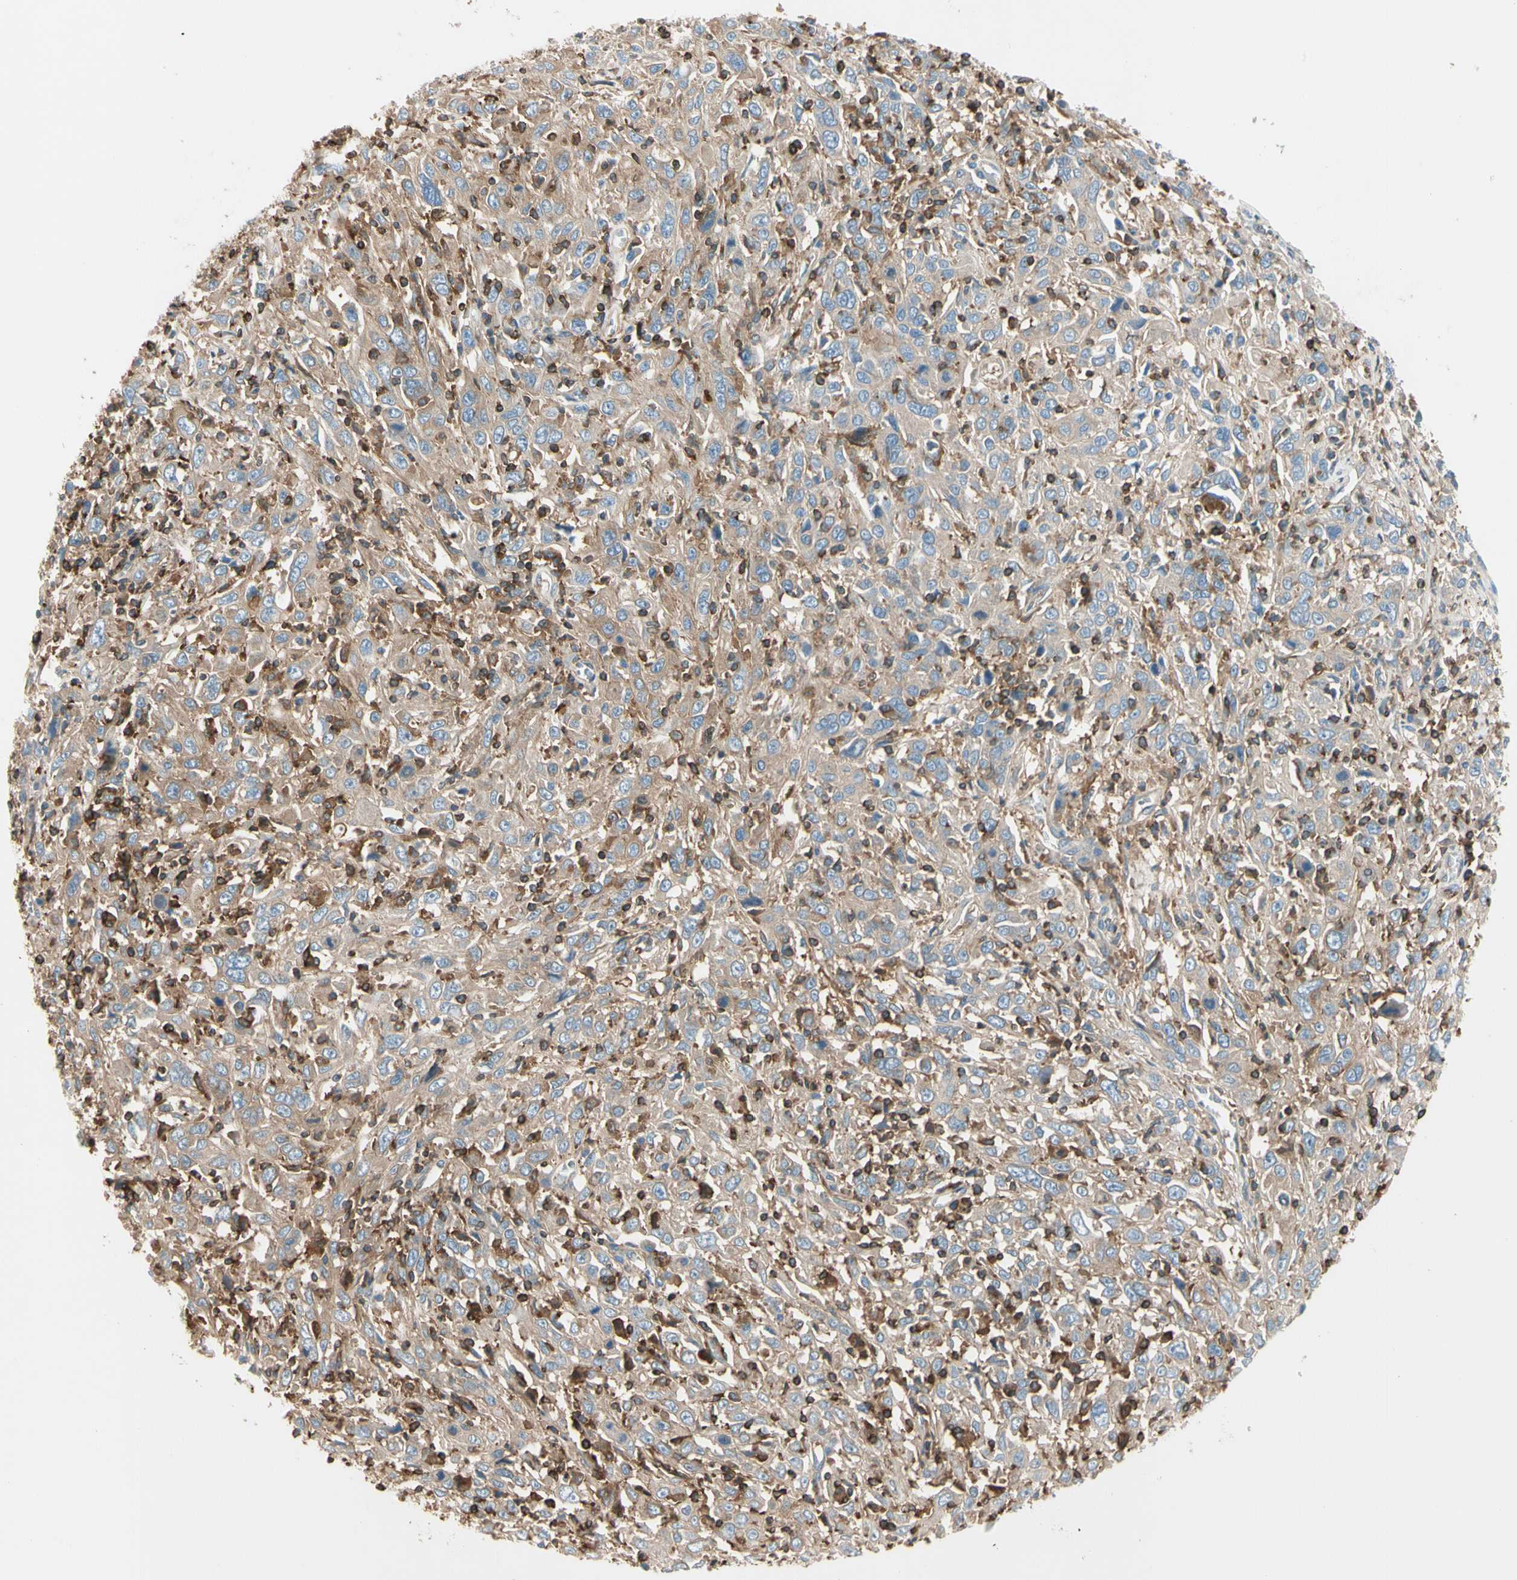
{"staining": {"intensity": "weak", "quantity": ">75%", "location": "cytoplasmic/membranous"}, "tissue": "cervical cancer", "cell_type": "Tumor cells", "image_type": "cancer", "snomed": [{"axis": "morphology", "description": "Squamous cell carcinoma, NOS"}, {"axis": "topography", "description": "Cervix"}], "caption": "Weak cytoplasmic/membranous staining is present in approximately >75% of tumor cells in cervical cancer (squamous cell carcinoma).", "gene": "CAPZA2", "patient": {"sex": "female", "age": 46}}